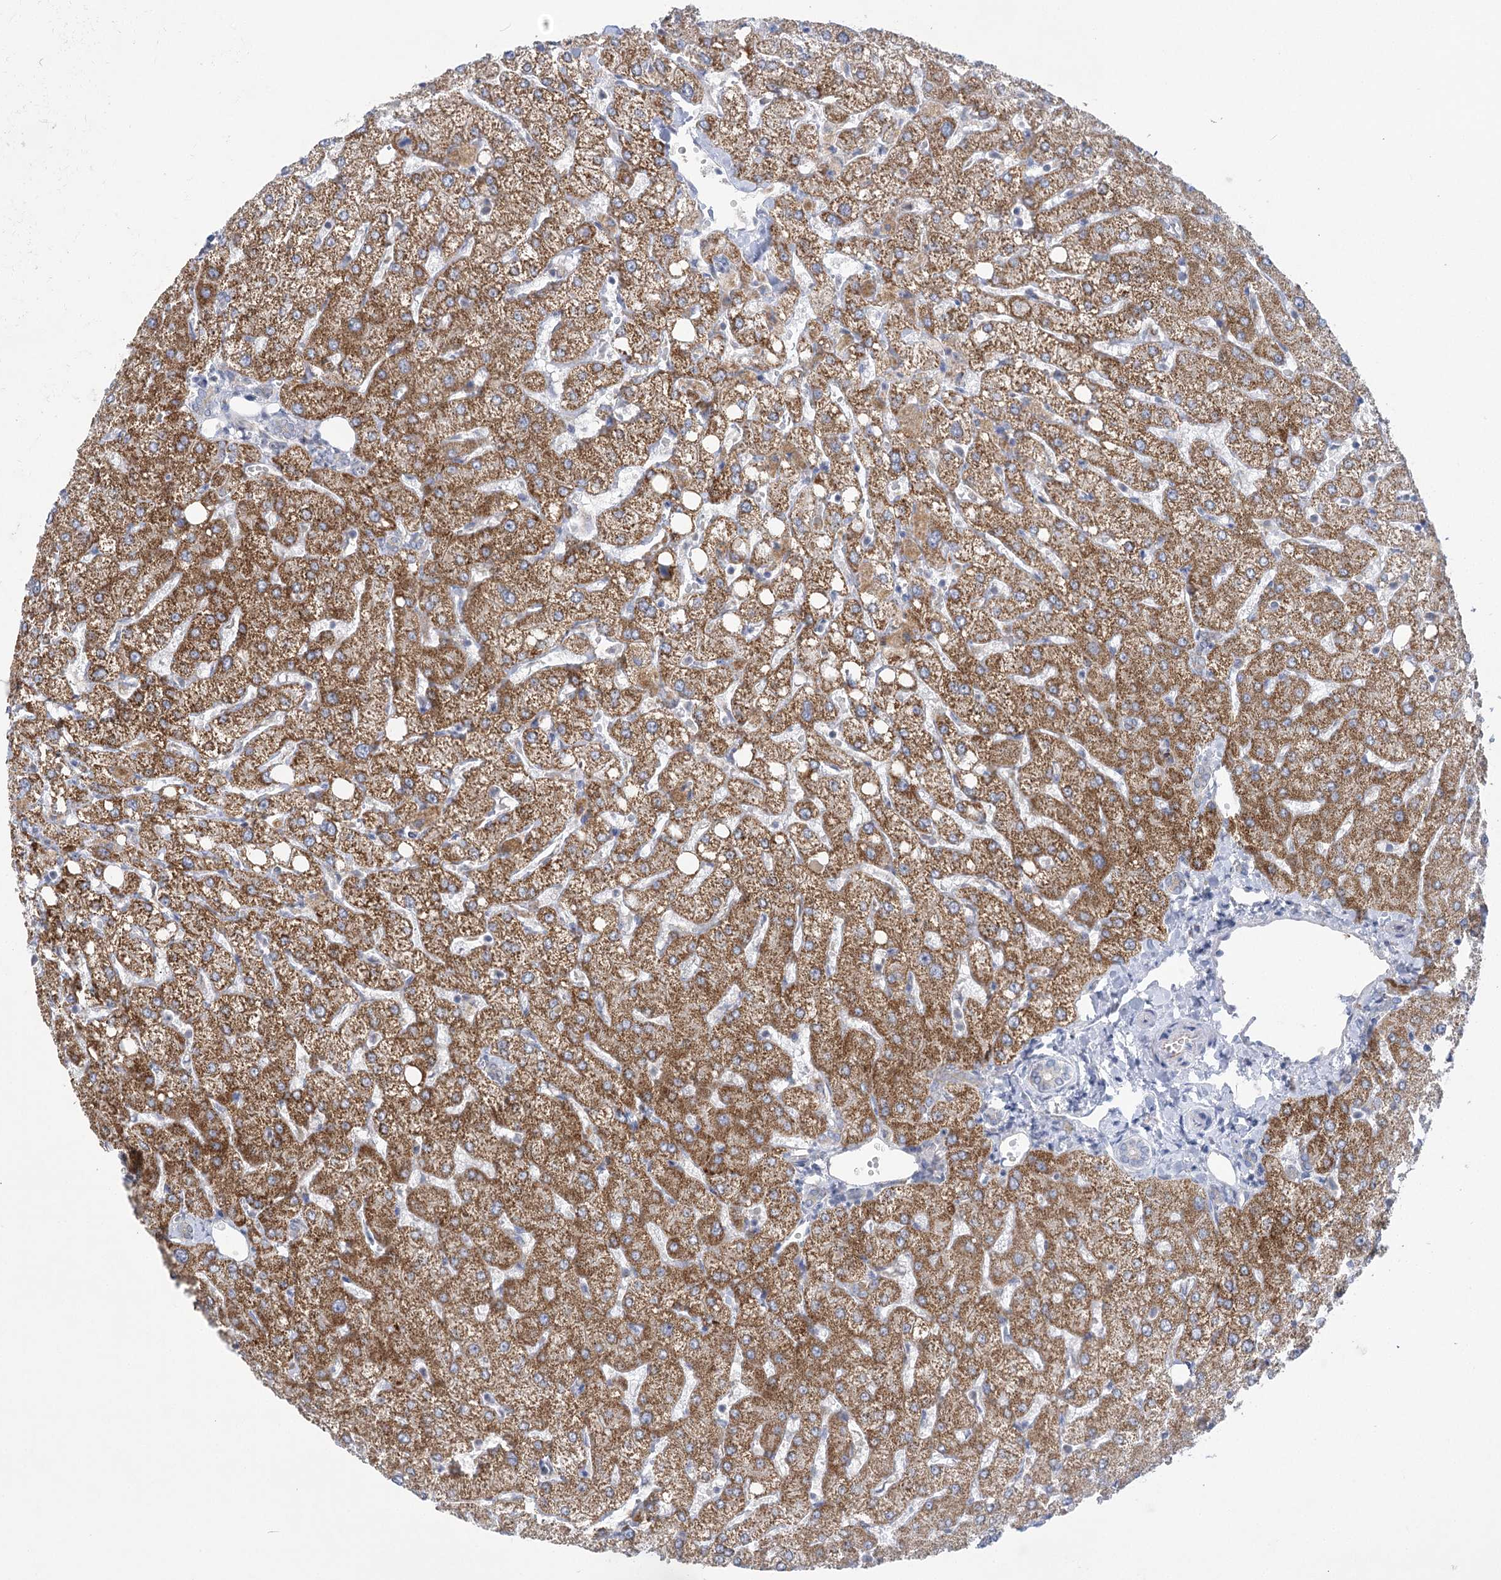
{"staining": {"intensity": "weak", "quantity": "<25%", "location": "cytoplasmic/membranous"}, "tissue": "liver", "cell_type": "Cholangiocytes", "image_type": "normal", "snomed": [{"axis": "morphology", "description": "Normal tissue, NOS"}, {"axis": "topography", "description": "Liver"}], "caption": "IHC micrograph of normal liver: liver stained with DAB (3,3'-diaminobenzidine) demonstrates no significant protein staining in cholangiocytes. (DAB (3,3'-diaminobenzidine) immunohistochemistry visualized using brightfield microscopy, high magnification).", "gene": "DHTKD1", "patient": {"sex": "female", "age": 54}}